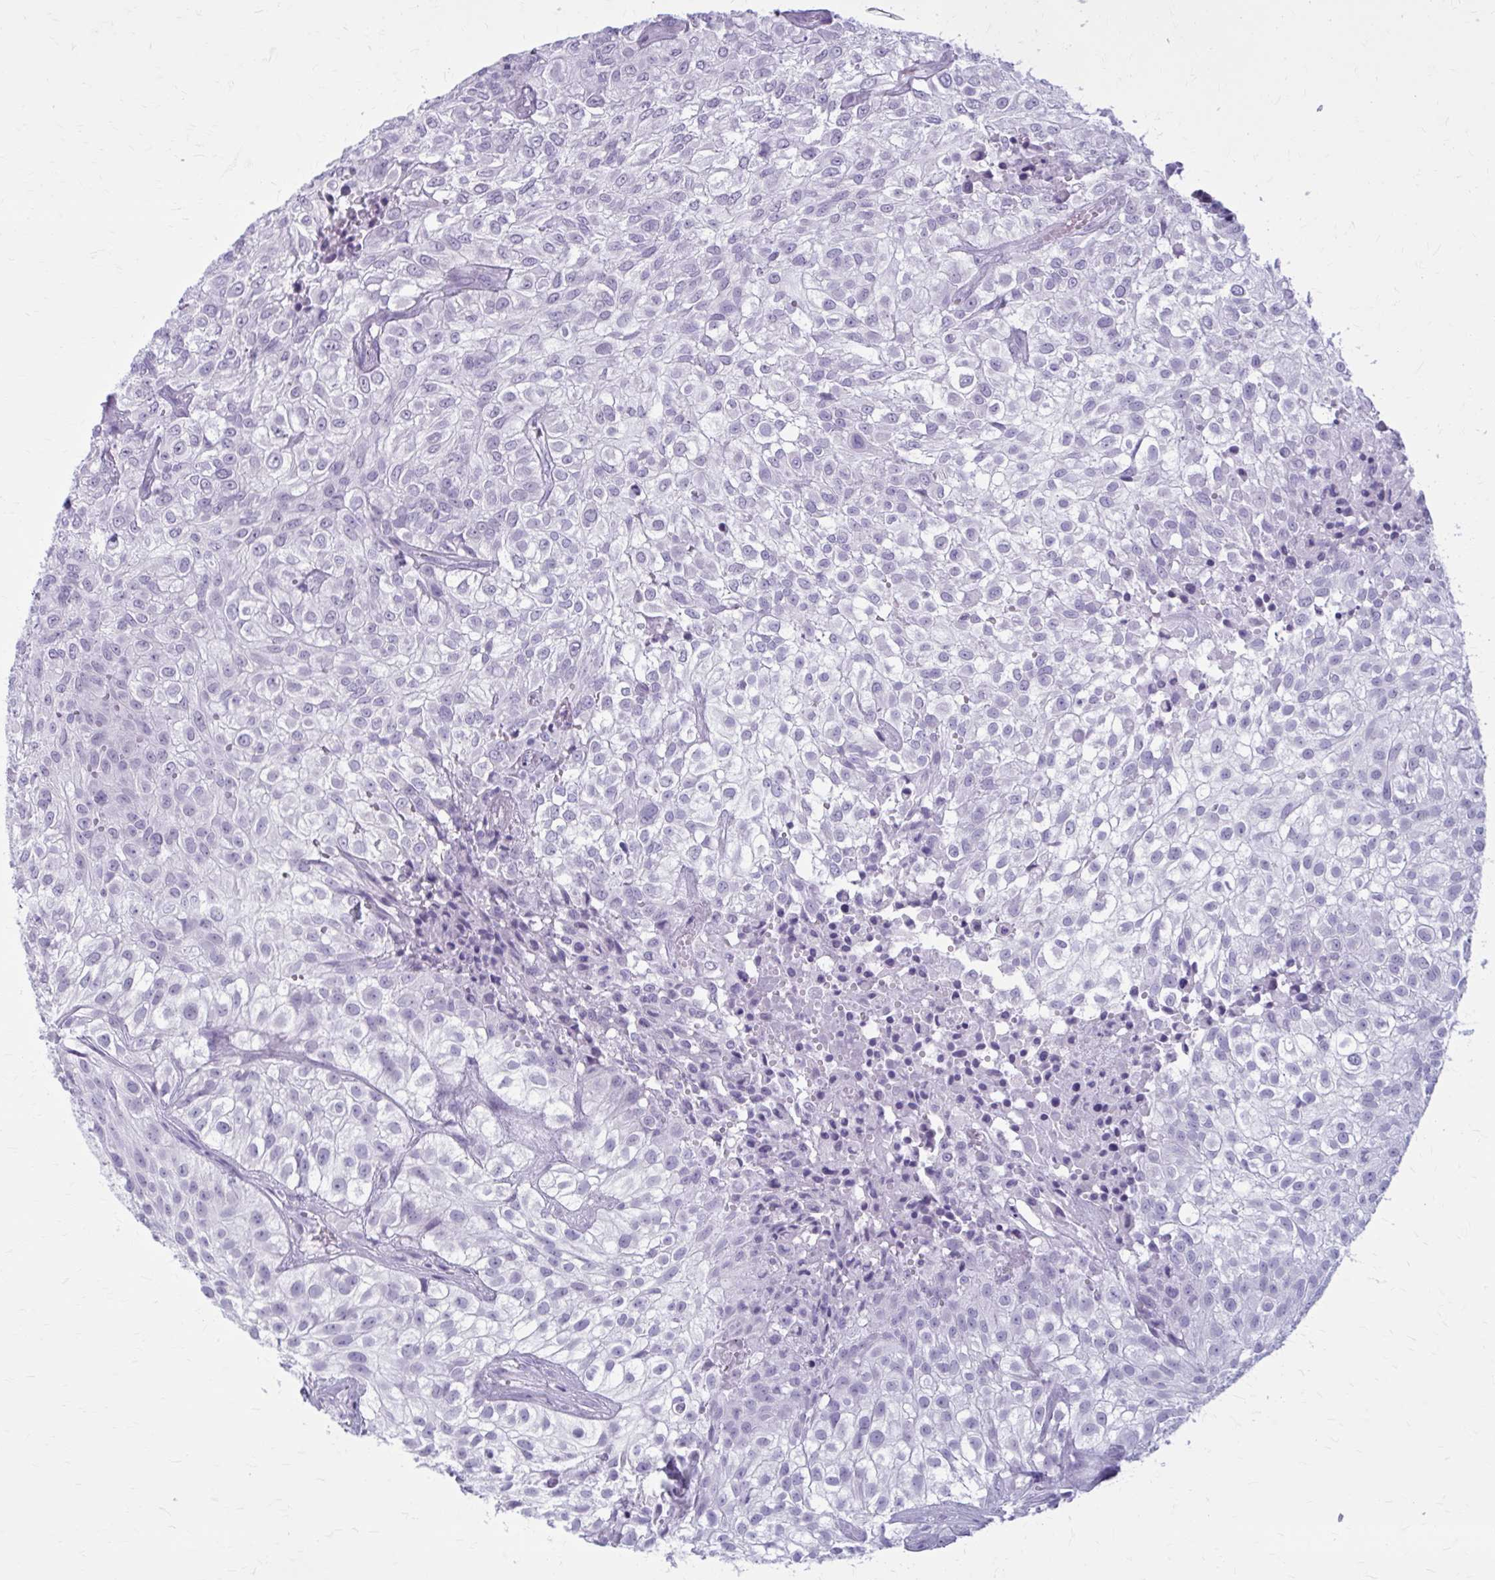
{"staining": {"intensity": "negative", "quantity": "none", "location": "none"}, "tissue": "urothelial cancer", "cell_type": "Tumor cells", "image_type": "cancer", "snomed": [{"axis": "morphology", "description": "Urothelial carcinoma, High grade"}, {"axis": "topography", "description": "Urinary bladder"}], "caption": "Immunohistochemical staining of urothelial cancer exhibits no significant expression in tumor cells.", "gene": "ZDHHC7", "patient": {"sex": "male", "age": 56}}